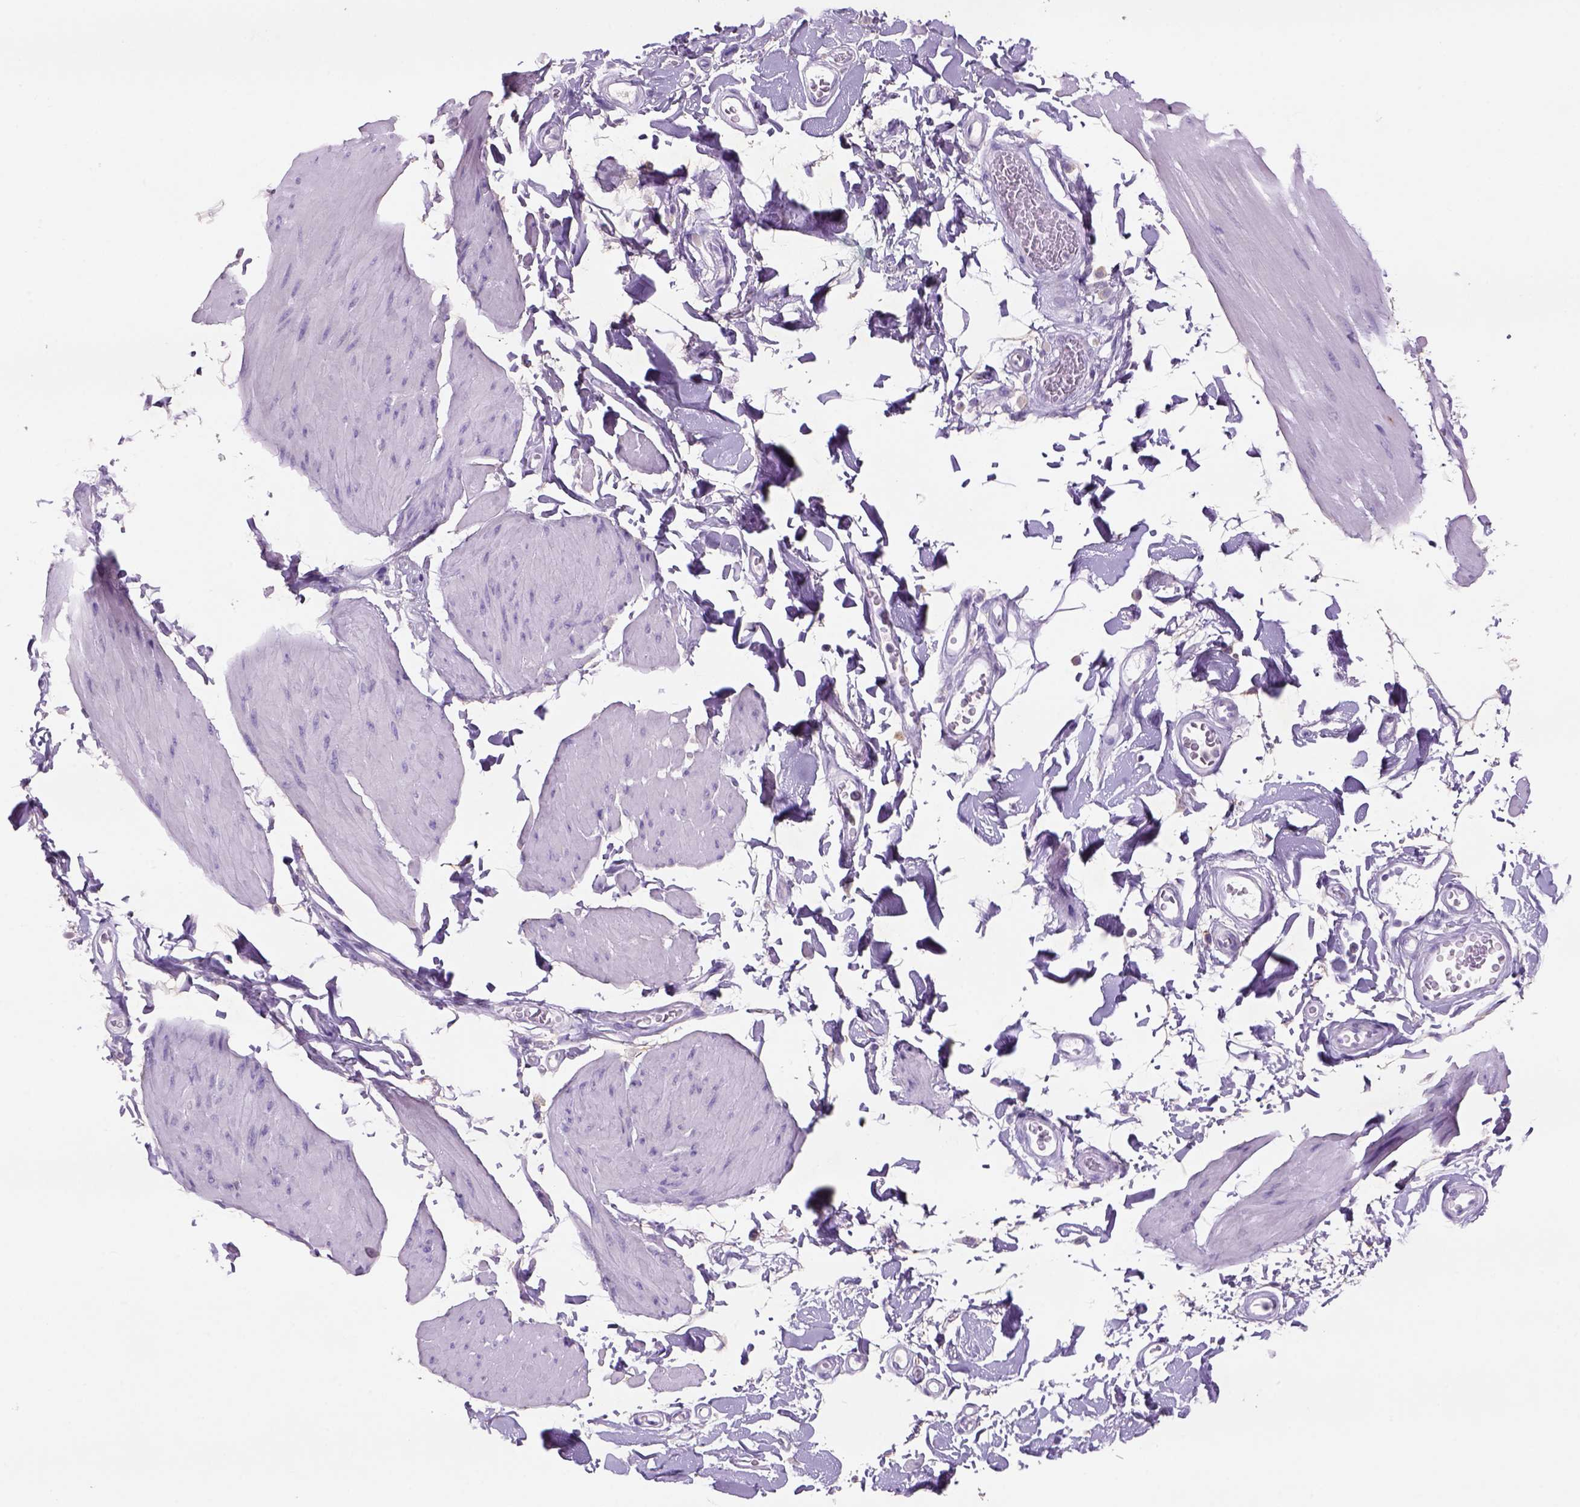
{"staining": {"intensity": "negative", "quantity": "none", "location": "none"}, "tissue": "smooth muscle", "cell_type": "Smooth muscle cells", "image_type": "normal", "snomed": [{"axis": "morphology", "description": "Normal tissue, NOS"}, {"axis": "topography", "description": "Adipose tissue"}, {"axis": "topography", "description": "Smooth muscle"}, {"axis": "topography", "description": "Peripheral nerve tissue"}], "caption": "This histopathology image is of benign smooth muscle stained with immunohistochemistry (IHC) to label a protein in brown with the nuclei are counter-stained blue. There is no staining in smooth muscle cells. Brightfield microscopy of IHC stained with DAB (3,3'-diaminobenzidine) (brown) and hematoxylin (blue), captured at high magnification.", "gene": "NAALAD2", "patient": {"sex": "male", "age": 83}}